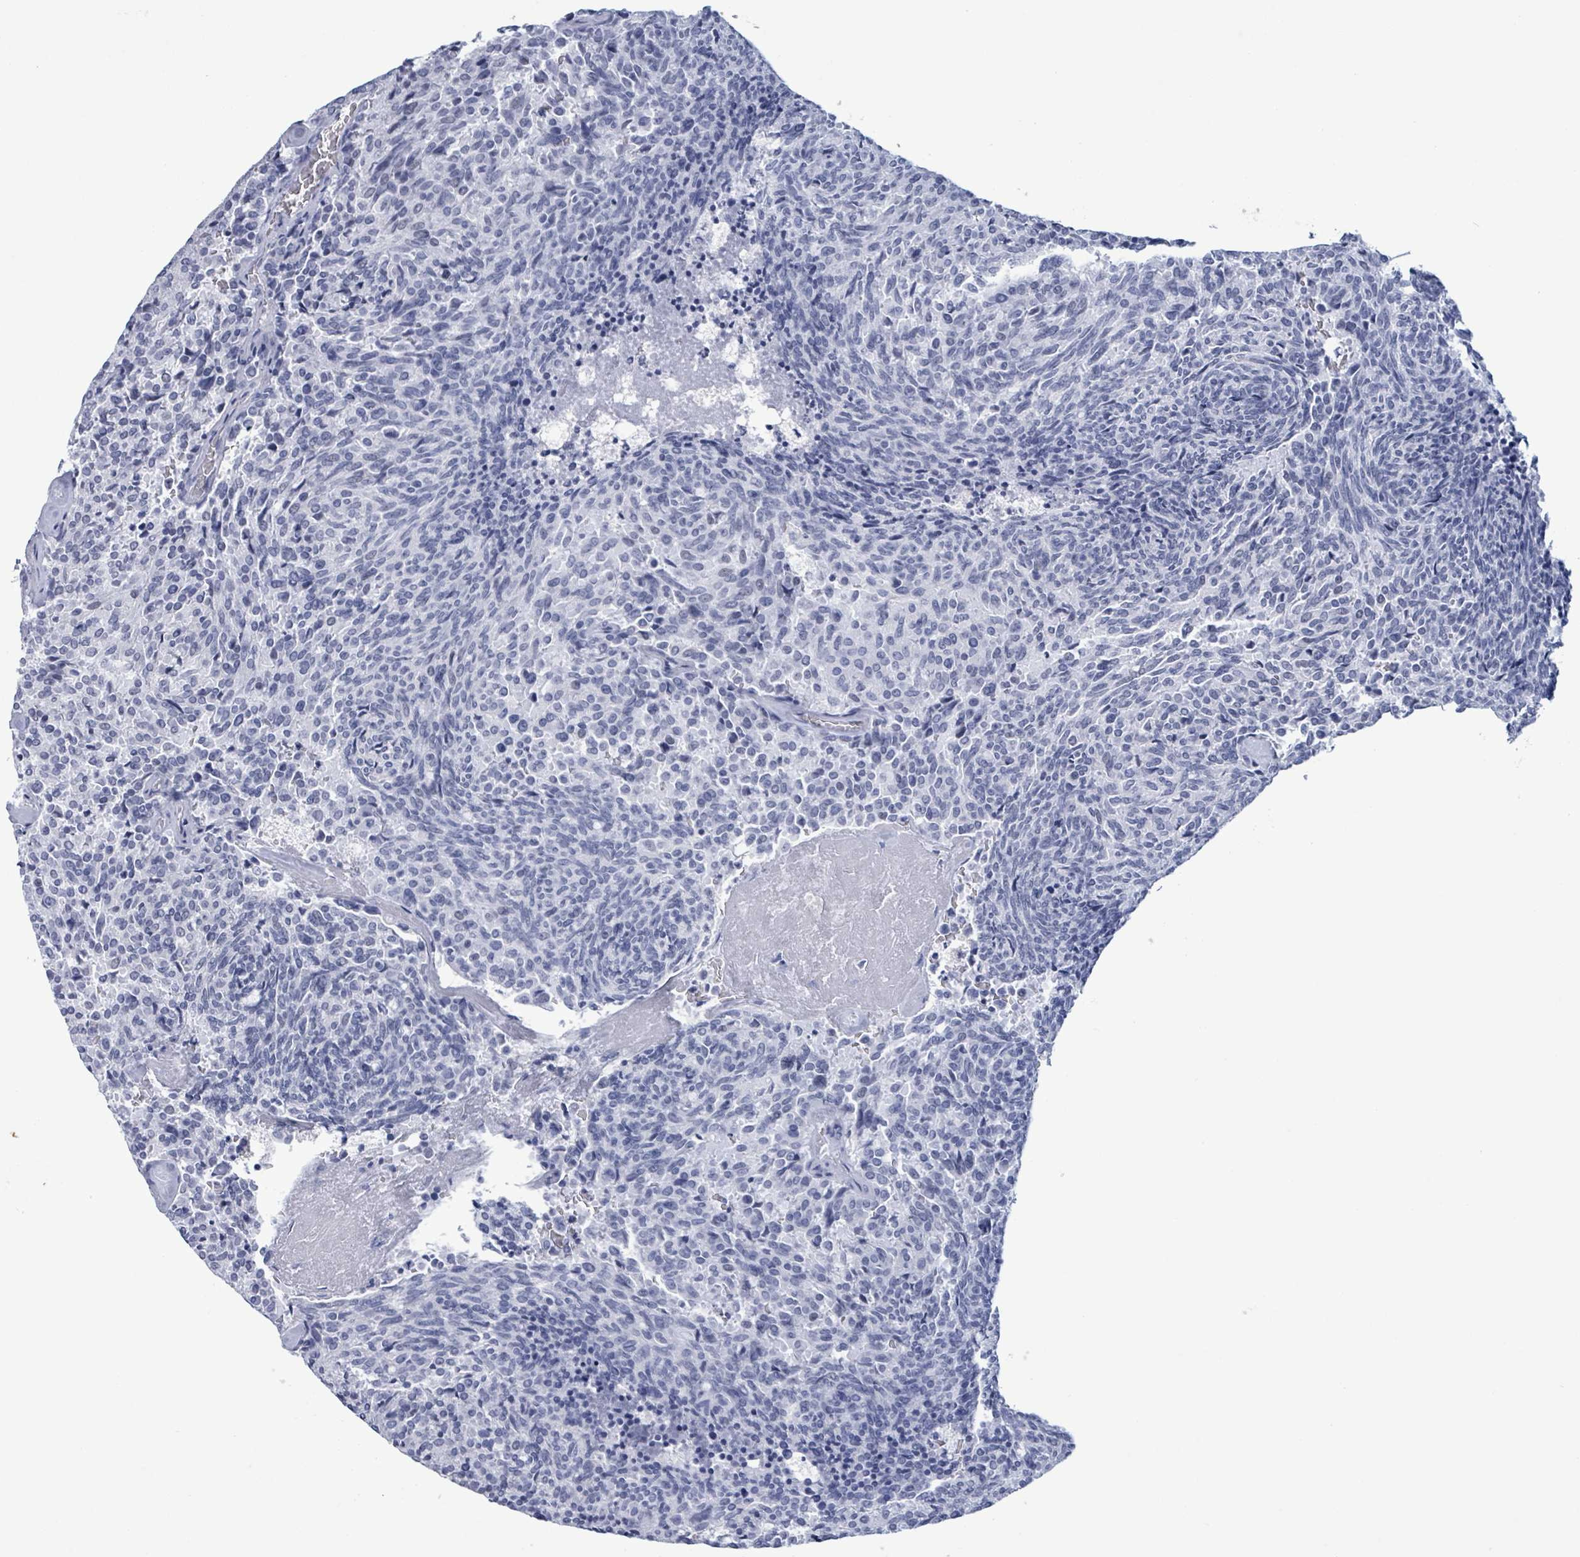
{"staining": {"intensity": "negative", "quantity": "none", "location": "none"}, "tissue": "carcinoid", "cell_type": "Tumor cells", "image_type": "cancer", "snomed": [{"axis": "morphology", "description": "Carcinoid, malignant, NOS"}, {"axis": "topography", "description": "Pancreas"}], "caption": "Immunohistochemistry image of human carcinoid (malignant) stained for a protein (brown), which shows no staining in tumor cells.", "gene": "NKX2-1", "patient": {"sex": "female", "age": 54}}